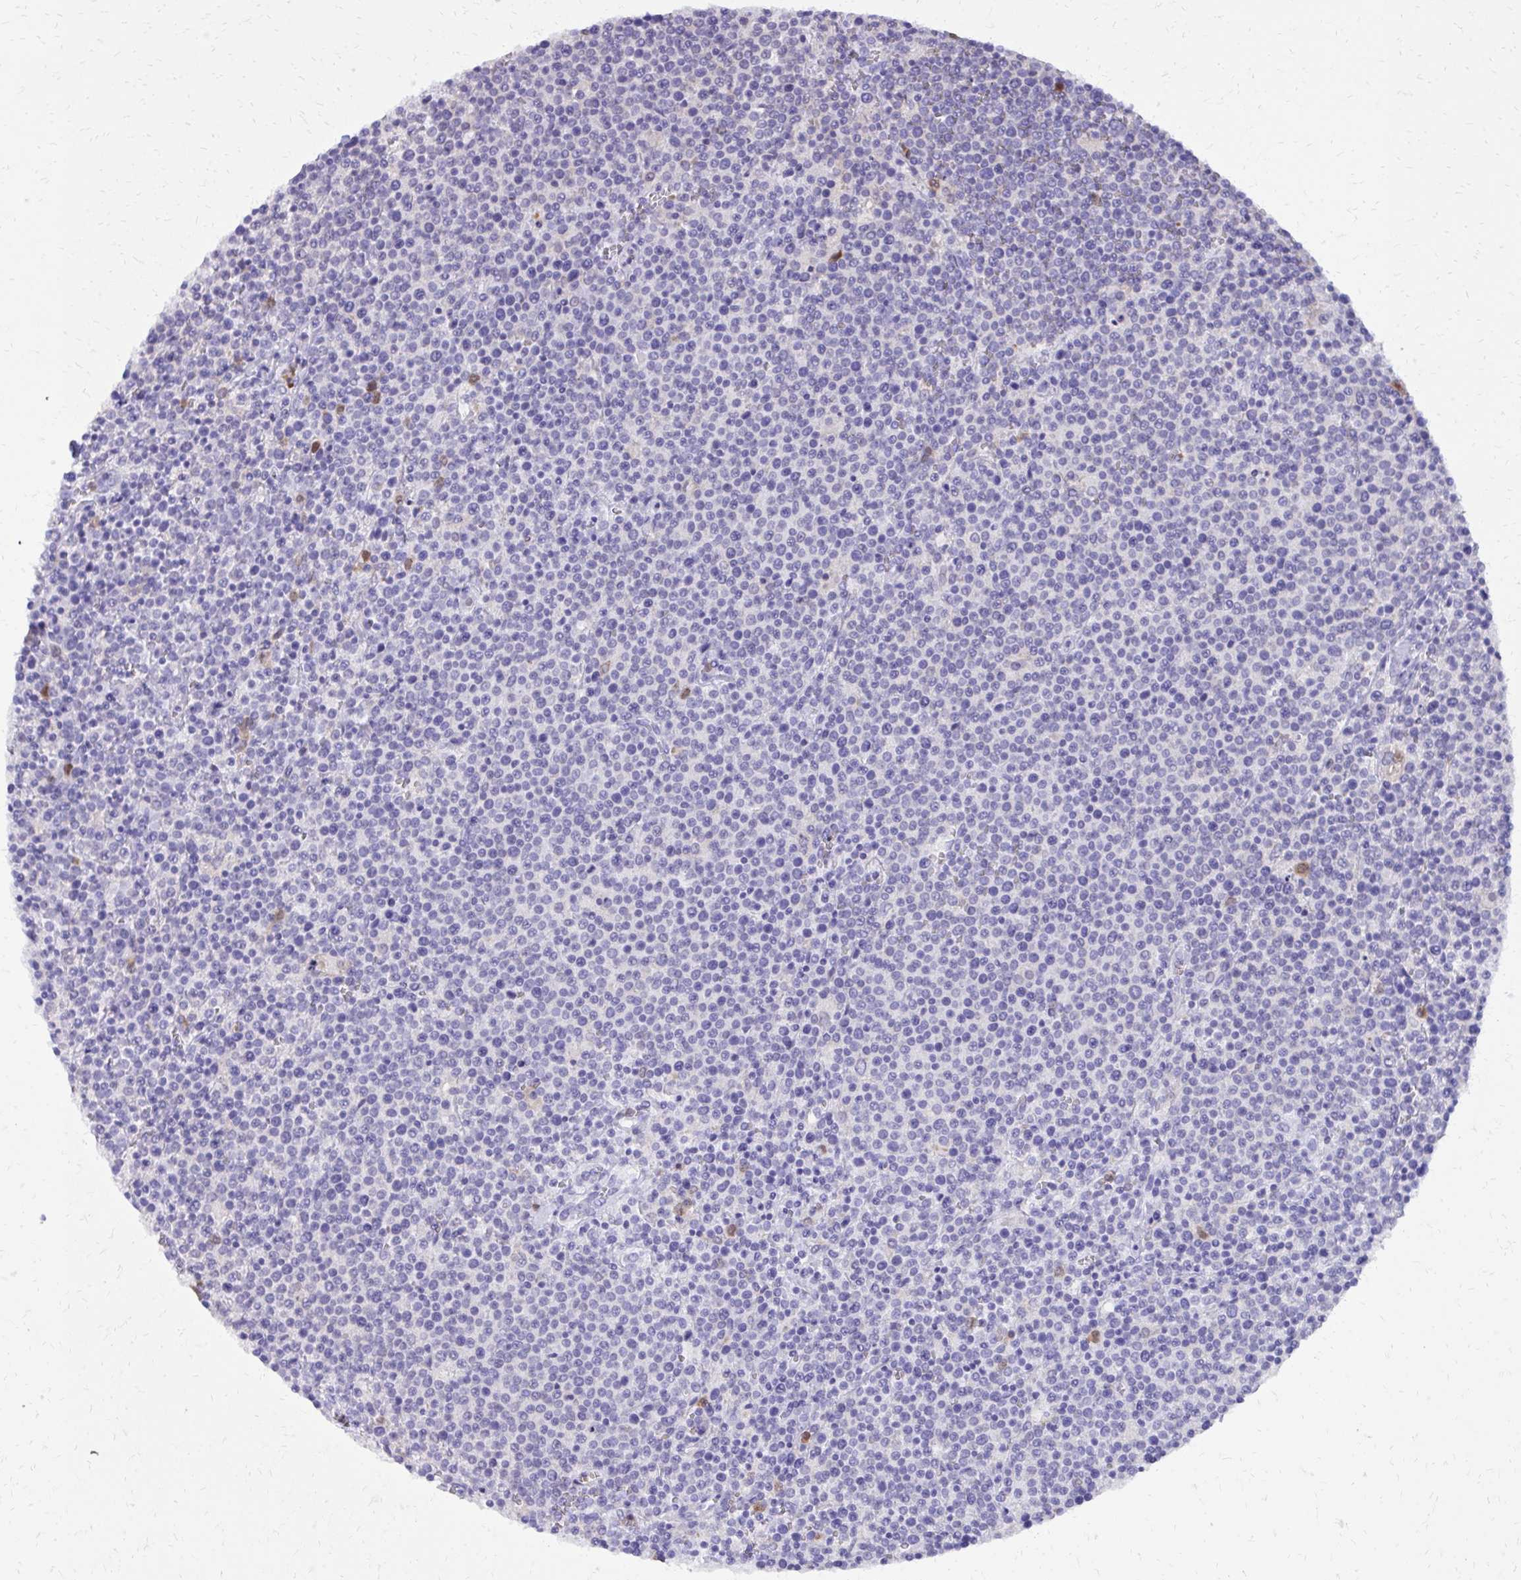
{"staining": {"intensity": "negative", "quantity": "none", "location": "none"}, "tissue": "lymphoma", "cell_type": "Tumor cells", "image_type": "cancer", "snomed": [{"axis": "morphology", "description": "Malignant lymphoma, non-Hodgkin's type, High grade"}, {"axis": "topography", "description": "Lymph node"}], "caption": "Immunohistochemical staining of human high-grade malignant lymphoma, non-Hodgkin's type displays no significant staining in tumor cells.", "gene": "CAT", "patient": {"sex": "male", "age": 61}}